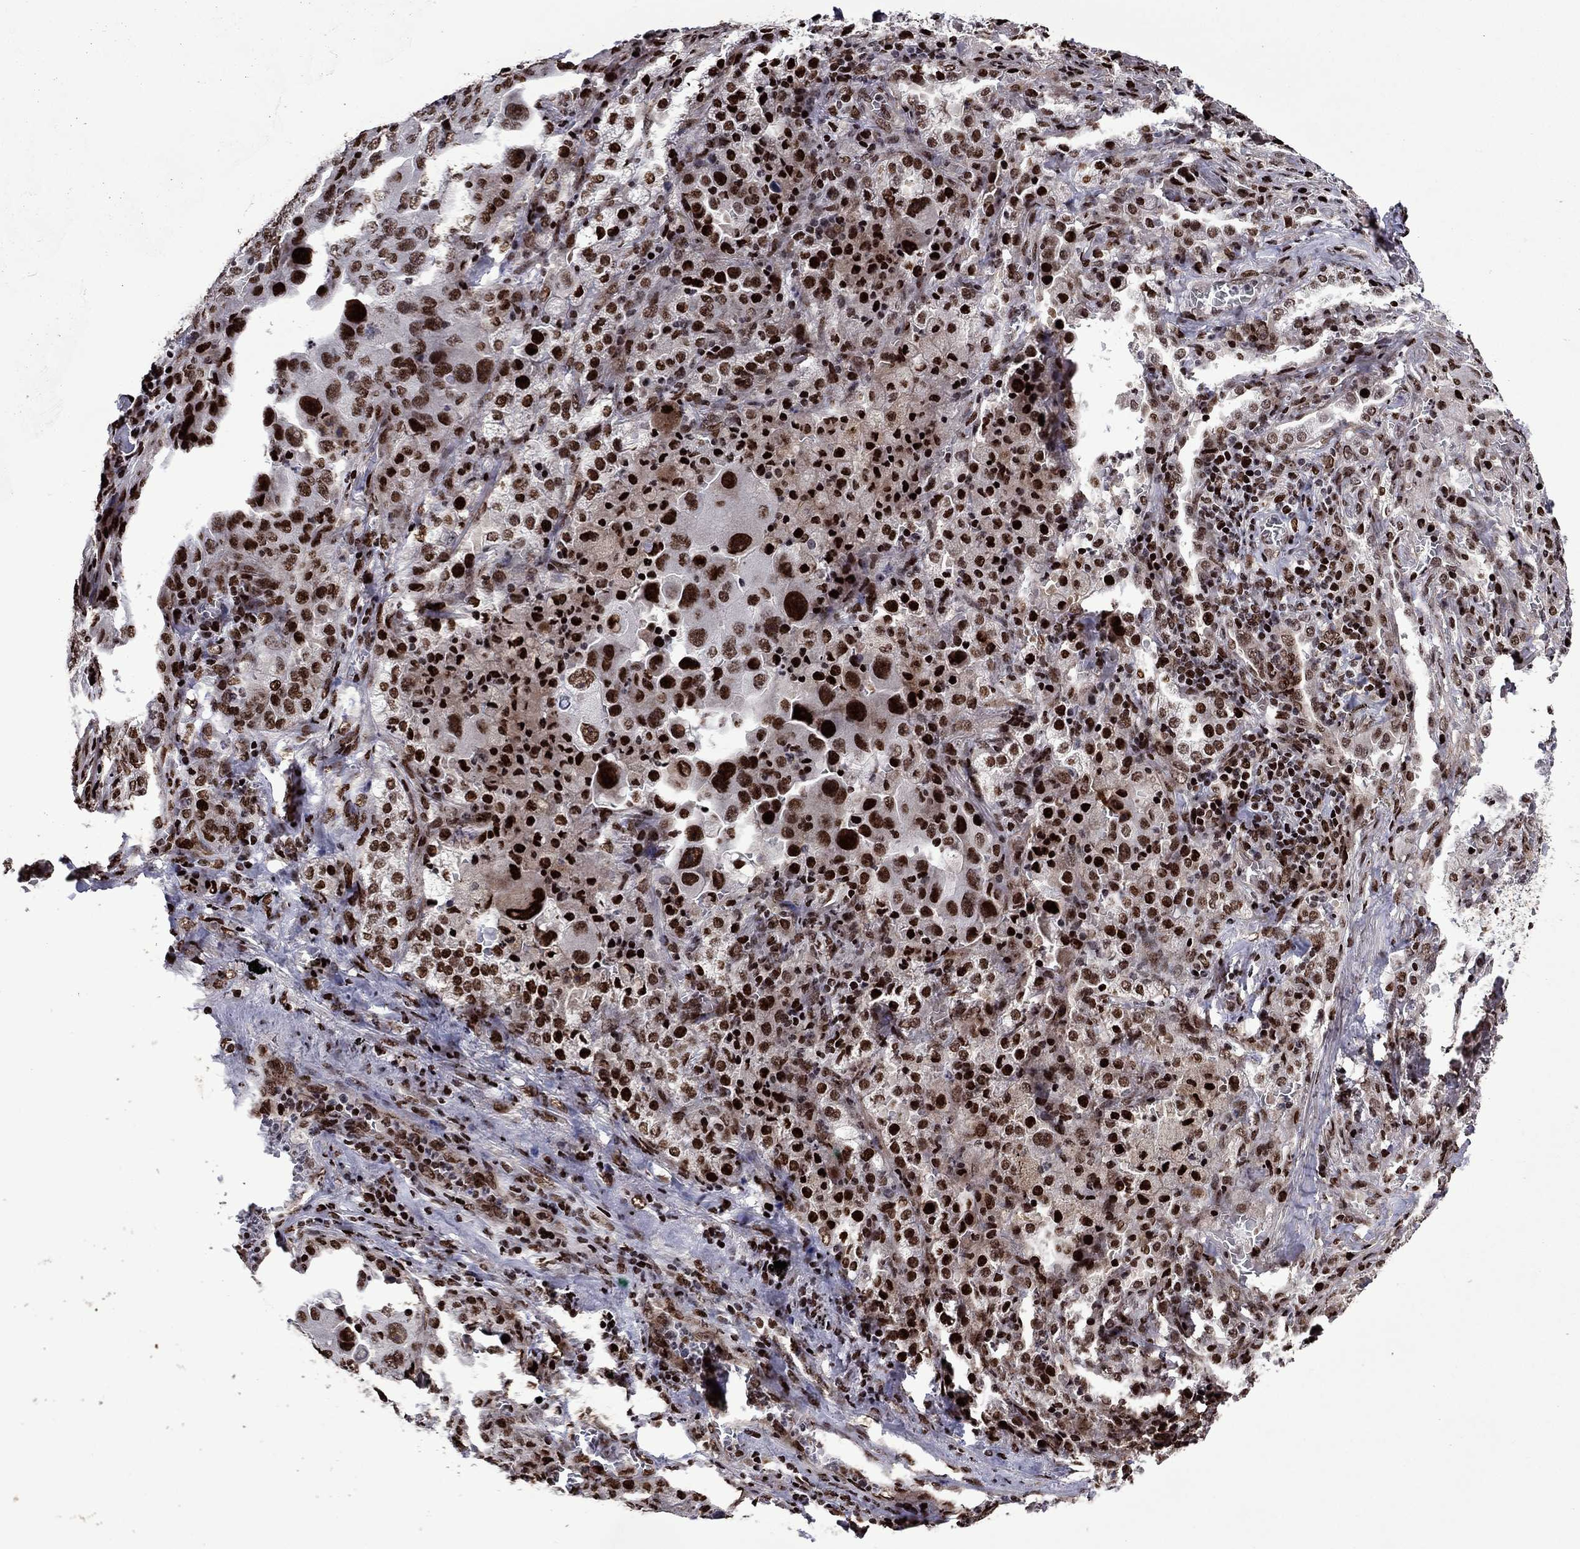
{"staining": {"intensity": "strong", "quantity": ">75%", "location": "nuclear"}, "tissue": "lung cancer", "cell_type": "Tumor cells", "image_type": "cancer", "snomed": [{"axis": "morphology", "description": "Adenocarcinoma, NOS"}, {"axis": "topography", "description": "Lung"}], "caption": "Adenocarcinoma (lung) stained for a protein (brown) shows strong nuclear positive positivity in about >75% of tumor cells.", "gene": "LIMK1", "patient": {"sex": "female", "age": 61}}